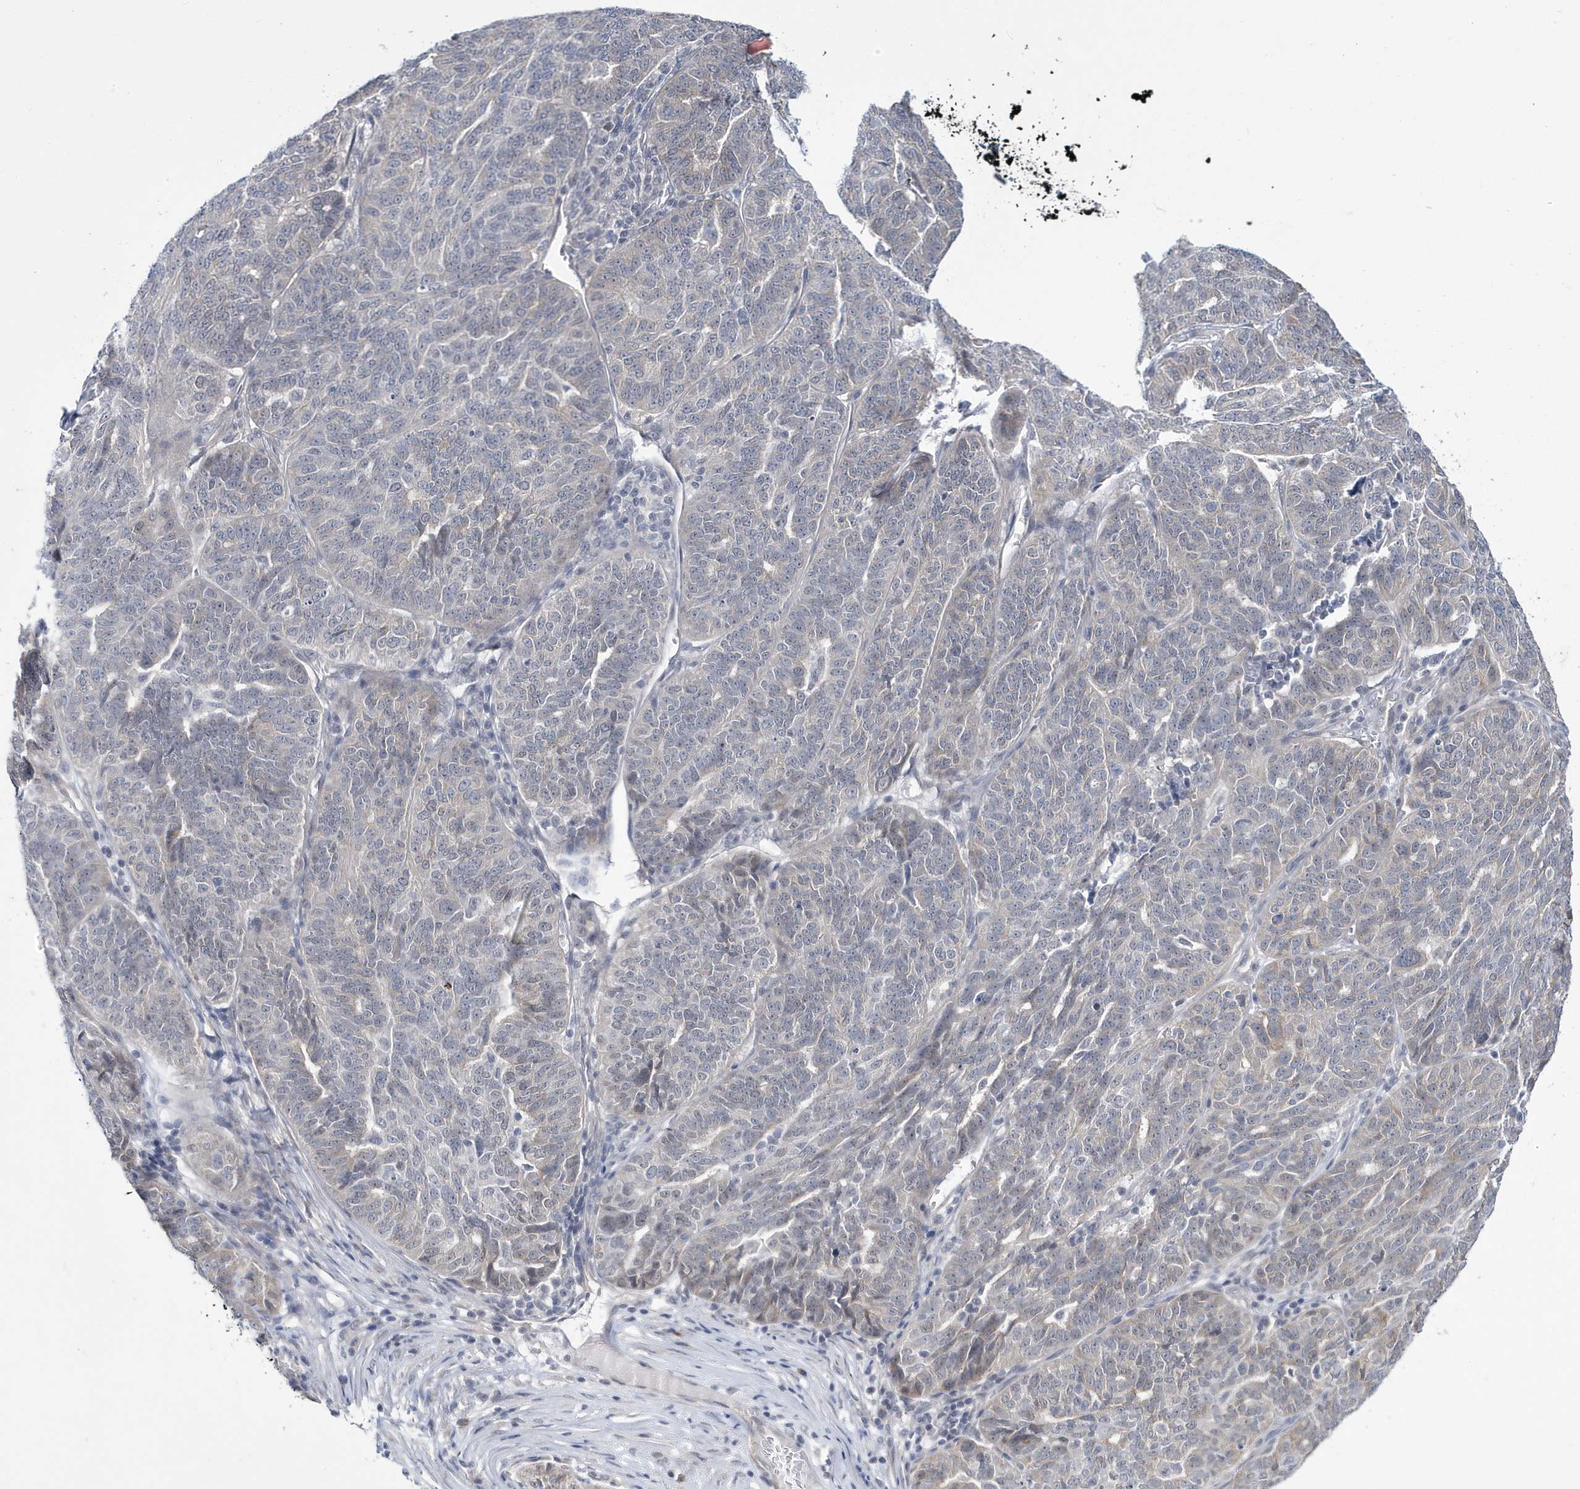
{"staining": {"intensity": "weak", "quantity": "<25%", "location": "nuclear"}, "tissue": "ovarian cancer", "cell_type": "Tumor cells", "image_type": "cancer", "snomed": [{"axis": "morphology", "description": "Cystadenocarcinoma, serous, NOS"}, {"axis": "topography", "description": "Ovary"}], "caption": "Immunohistochemistry (IHC) micrograph of neoplastic tissue: human serous cystadenocarcinoma (ovarian) stained with DAB exhibits no significant protein expression in tumor cells.", "gene": "ZNF654", "patient": {"sex": "female", "age": 59}}